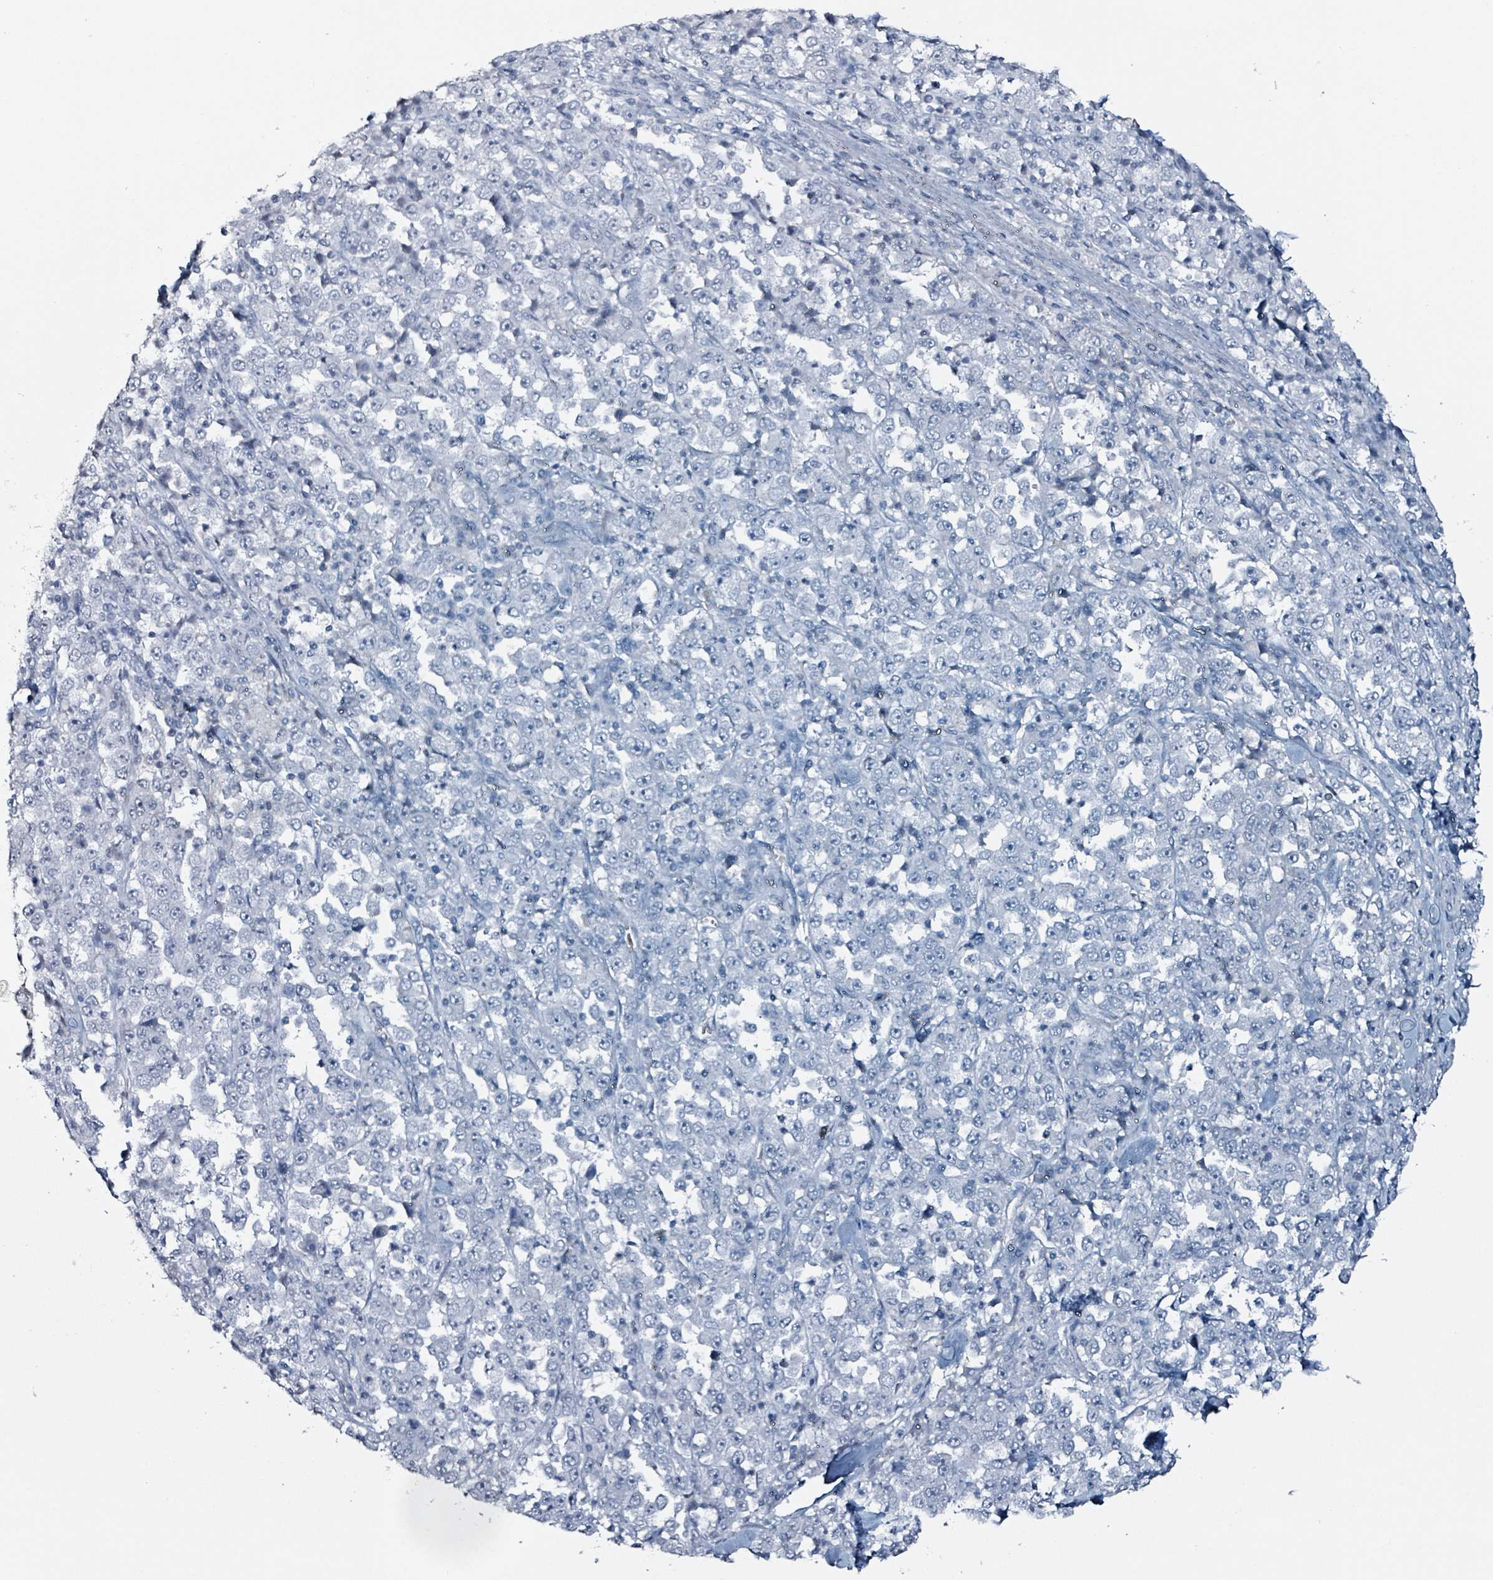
{"staining": {"intensity": "negative", "quantity": "none", "location": "none"}, "tissue": "stomach cancer", "cell_type": "Tumor cells", "image_type": "cancer", "snomed": [{"axis": "morphology", "description": "Normal tissue, NOS"}, {"axis": "morphology", "description": "Adenocarcinoma, NOS"}, {"axis": "topography", "description": "Stomach, upper"}, {"axis": "topography", "description": "Stomach"}], "caption": "This photomicrograph is of stomach cancer (adenocarcinoma) stained with IHC to label a protein in brown with the nuclei are counter-stained blue. There is no staining in tumor cells.", "gene": "CA9", "patient": {"sex": "male", "age": 59}}